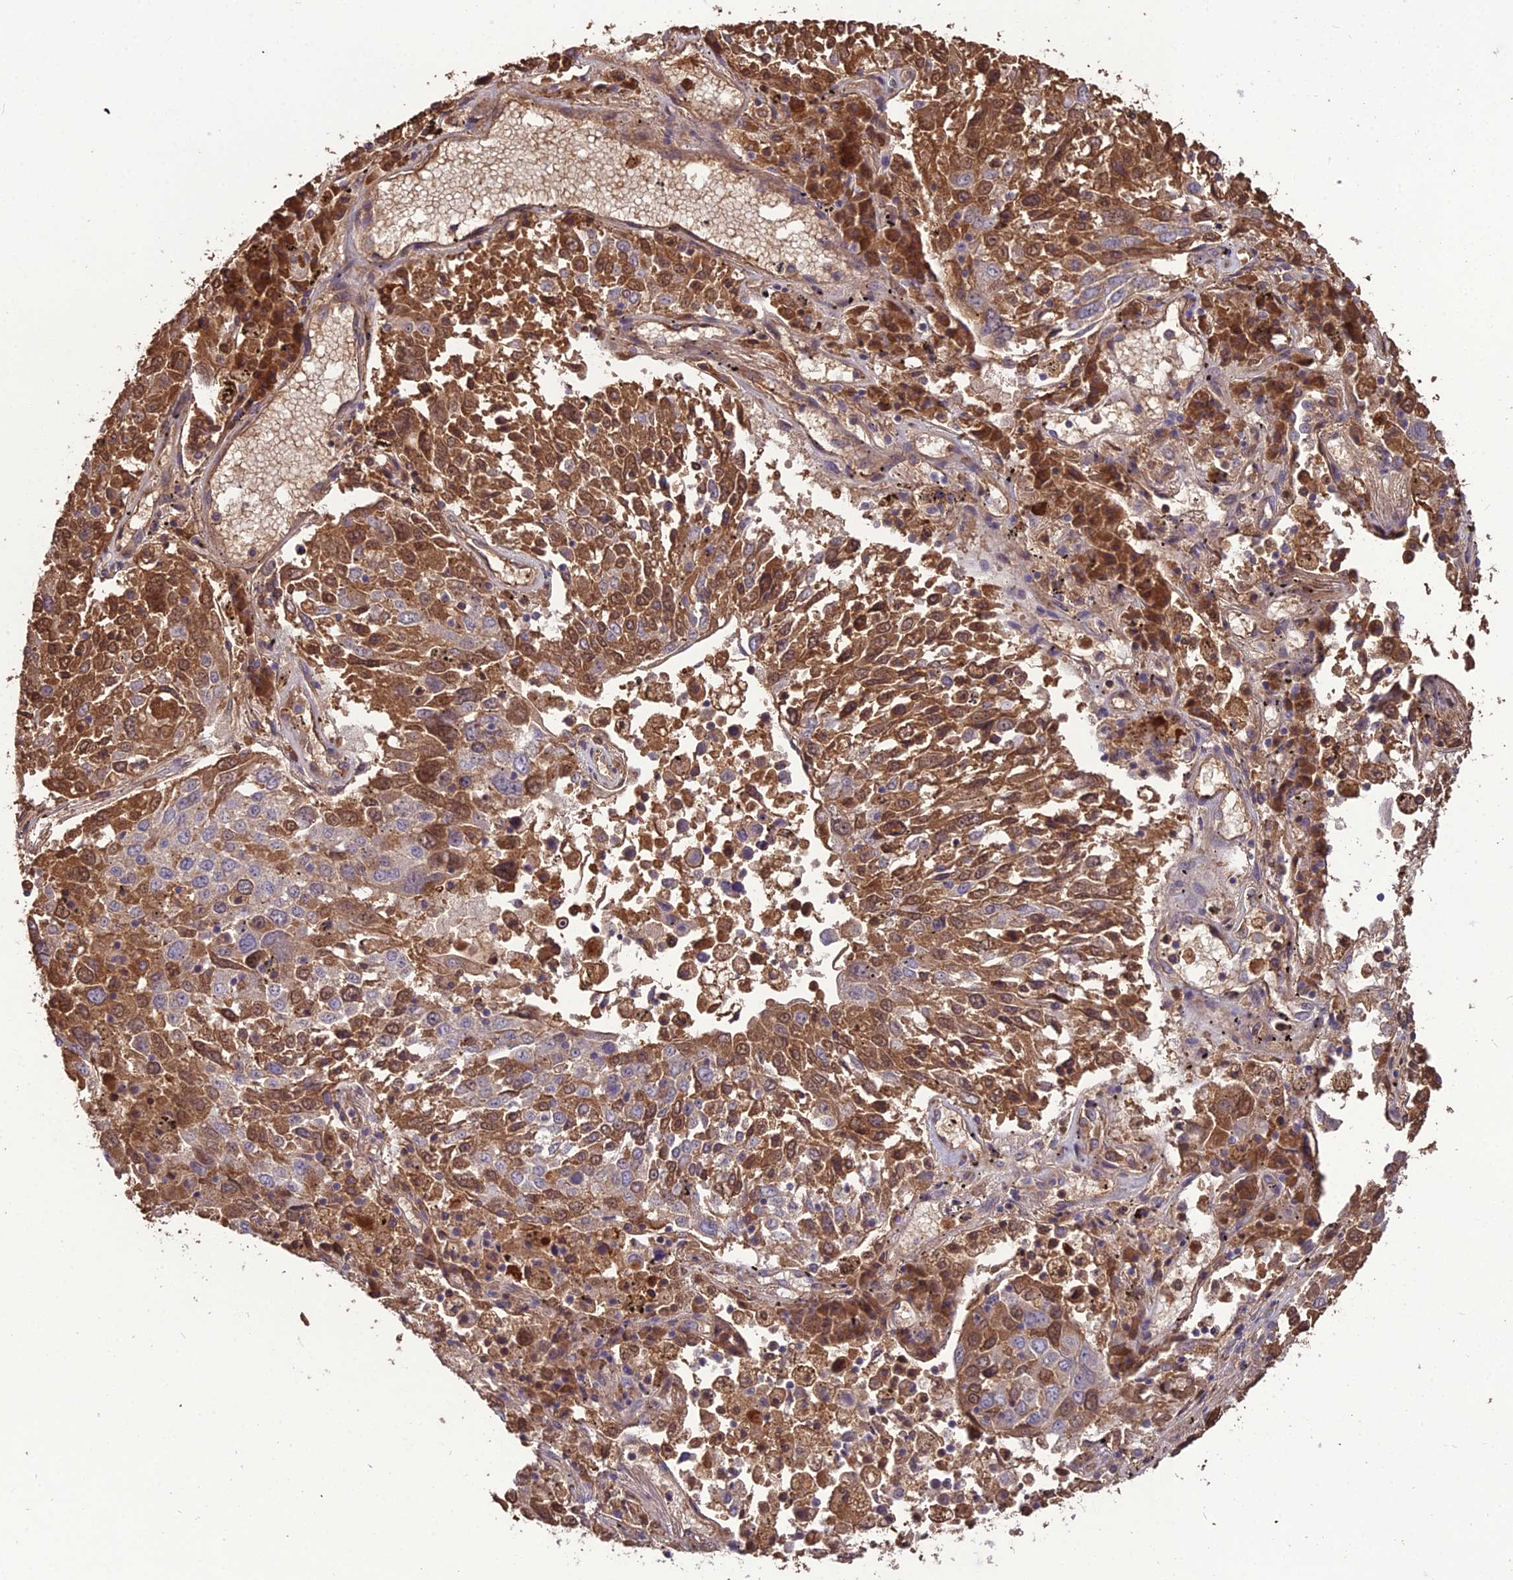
{"staining": {"intensity": "moderate", "quantity": ">75%", "location": "cytoplasmic/membranous"}, "tissue": "lung cancer", "cell_type": "Tumor cells", "image_type": "cancer", "snomed": [{"axis": "morphology", "description": "Squamous cell carcinoma, NOS"}, {"axis": "topography", "description": "Lung"}], "caption": "This image displays immunohistochemistry staining of human lung squamous cell carcinoma, with medium moderate cytoplasmic/membranous staining in approximately >75% of tumor cells.", "gene": "KCTD16", "patient": {"sex": "male", "age": 65}}